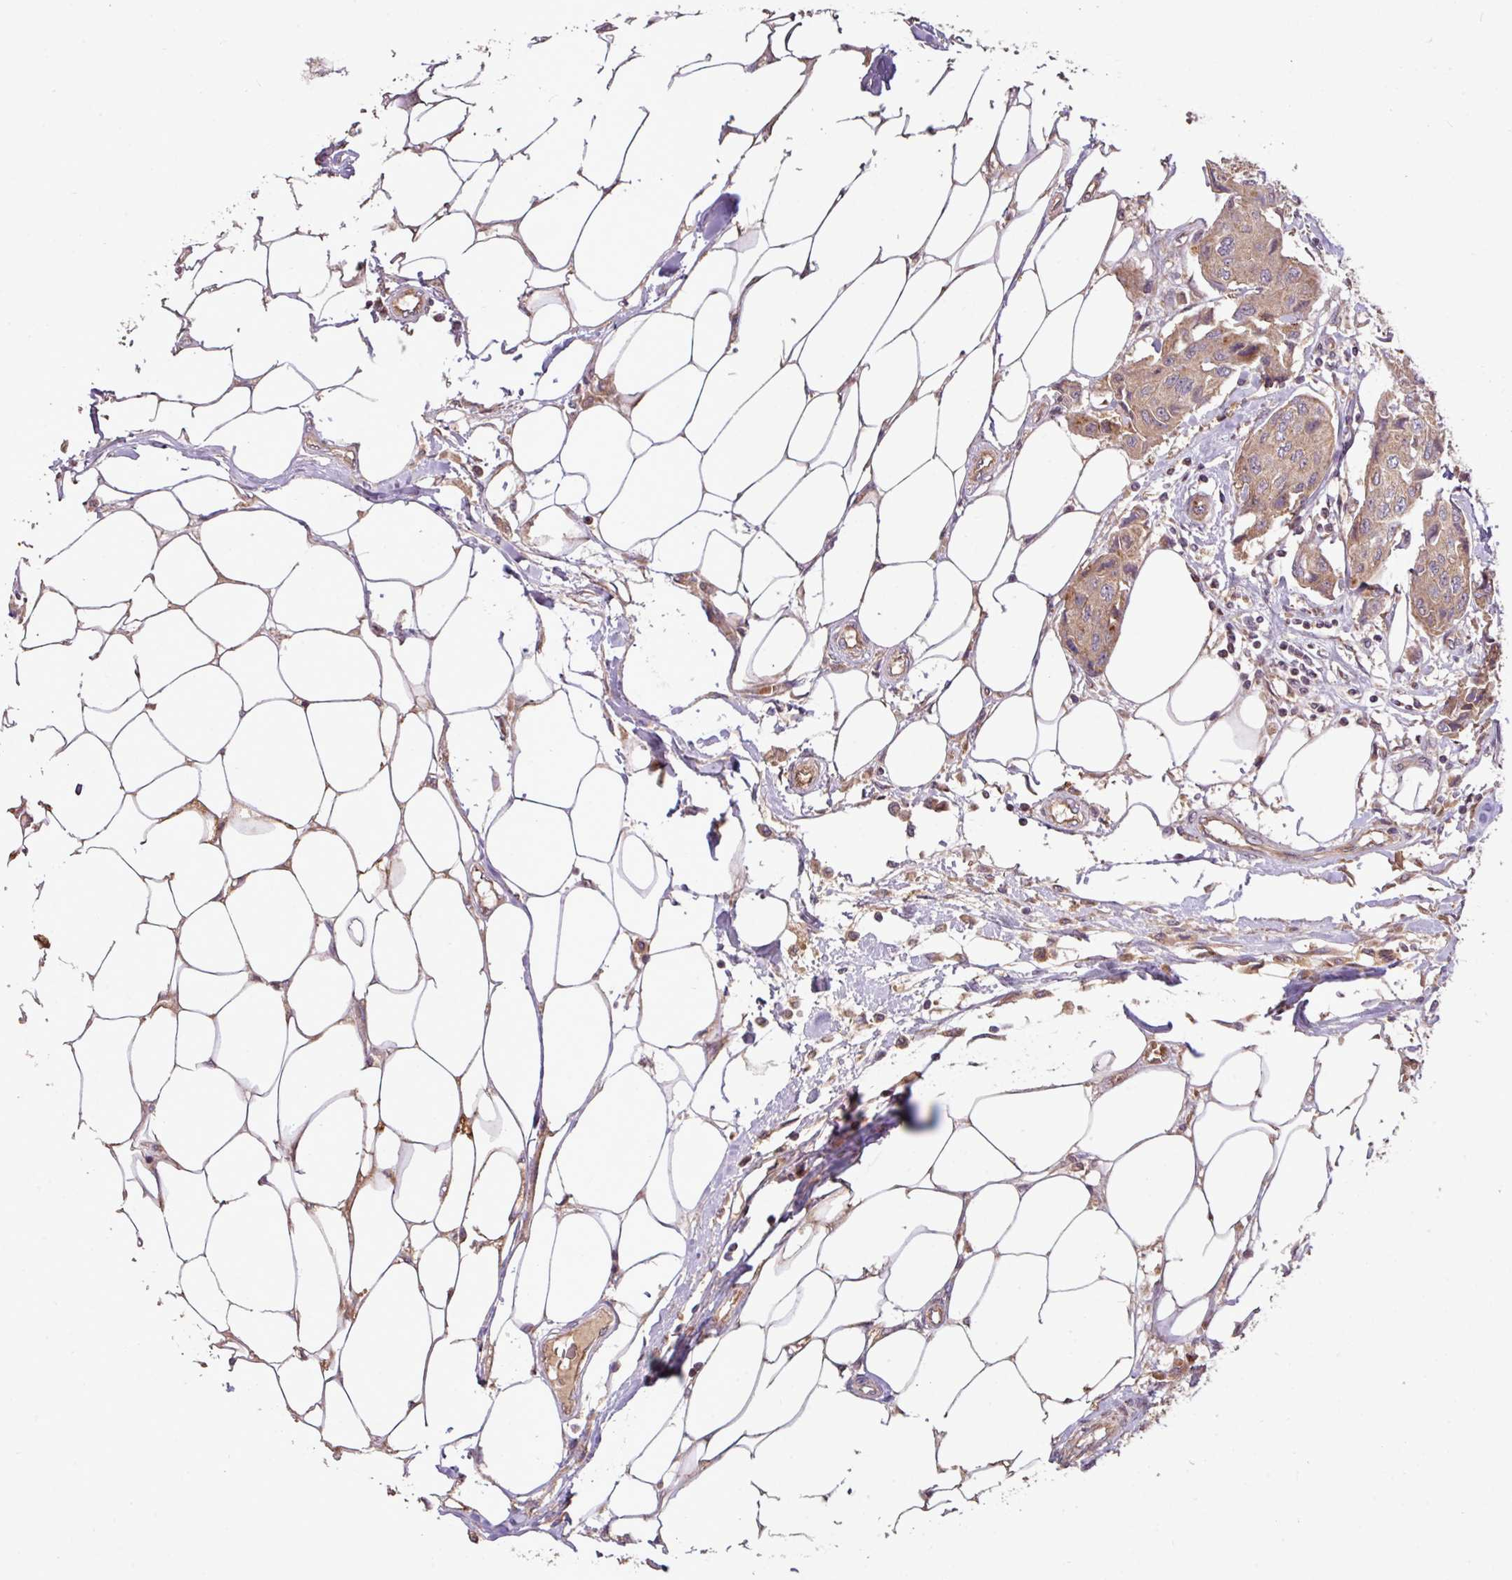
{"staining": {"intensity": "weak", "quantity": ">75%", "location": "cytoplasmic/membranous"}, "tissue": "breast cancer", "cell_type": "Tumor cells", "image_type": "cancer", "snomed": [{"axis": "morphology", "description": "Duct carcinoma"}, {"axis": "topography", "description": "Breast"}, {"axis": "topography", "description": "Lymph node"}], "caption": "There is low levels of weak cytoplasmic/membranous expression in tumor cells of breast cancer, as demonstrated by immunohistochemical staining (brown color).", "gene": "YPEL3", "patient": {"sex": "female", "age": 80}}